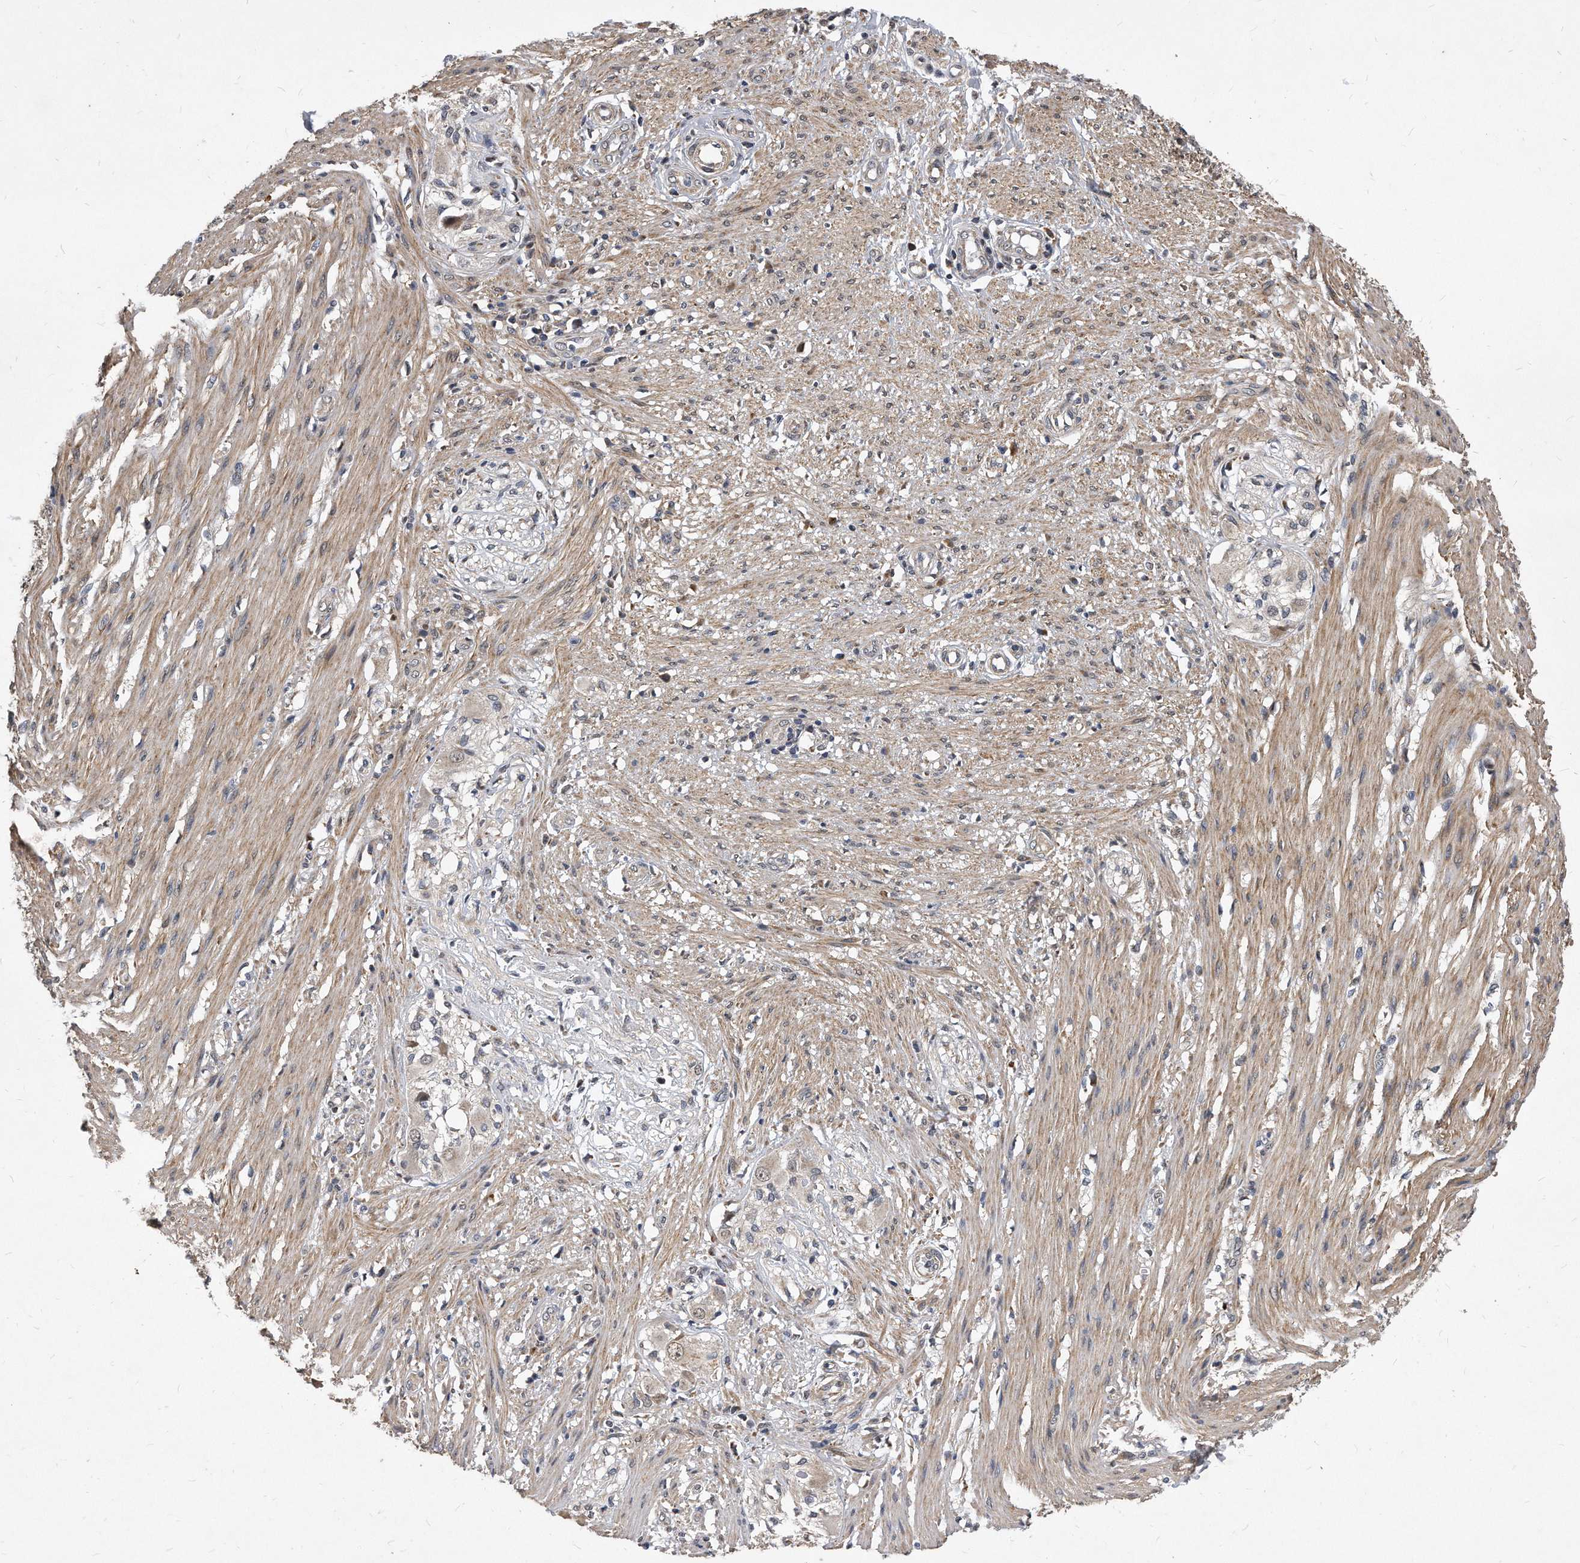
{"staining": {"intensity": "moderate", "quantity": ">75%", "location": "cytoplasmic/membranous"}, "tissue": "smooth muscle", "cell_type": "Smooth muscle cells", "image_type": "normal", "snomed": [{"axis": "morphology", "description": "Normal tissue, NOS"}, {"axis": "morphology", "description": "Adenocarcinoma, NOS"}, {"axis": "topography", "description": "Colon"}, {"axis": "topography", "description": "Peripheral nerve tissue"}], "caption": "IHC (DAB (3,3'-diaminobenzidine)) staining of unremarkable smooth muscle shows moderate cytoplasmic/membranous protein positivity in approximately >75% of smooth muscle cells.", "gene": "SOBP", "patient": {"sex": "male", "age": 14}}